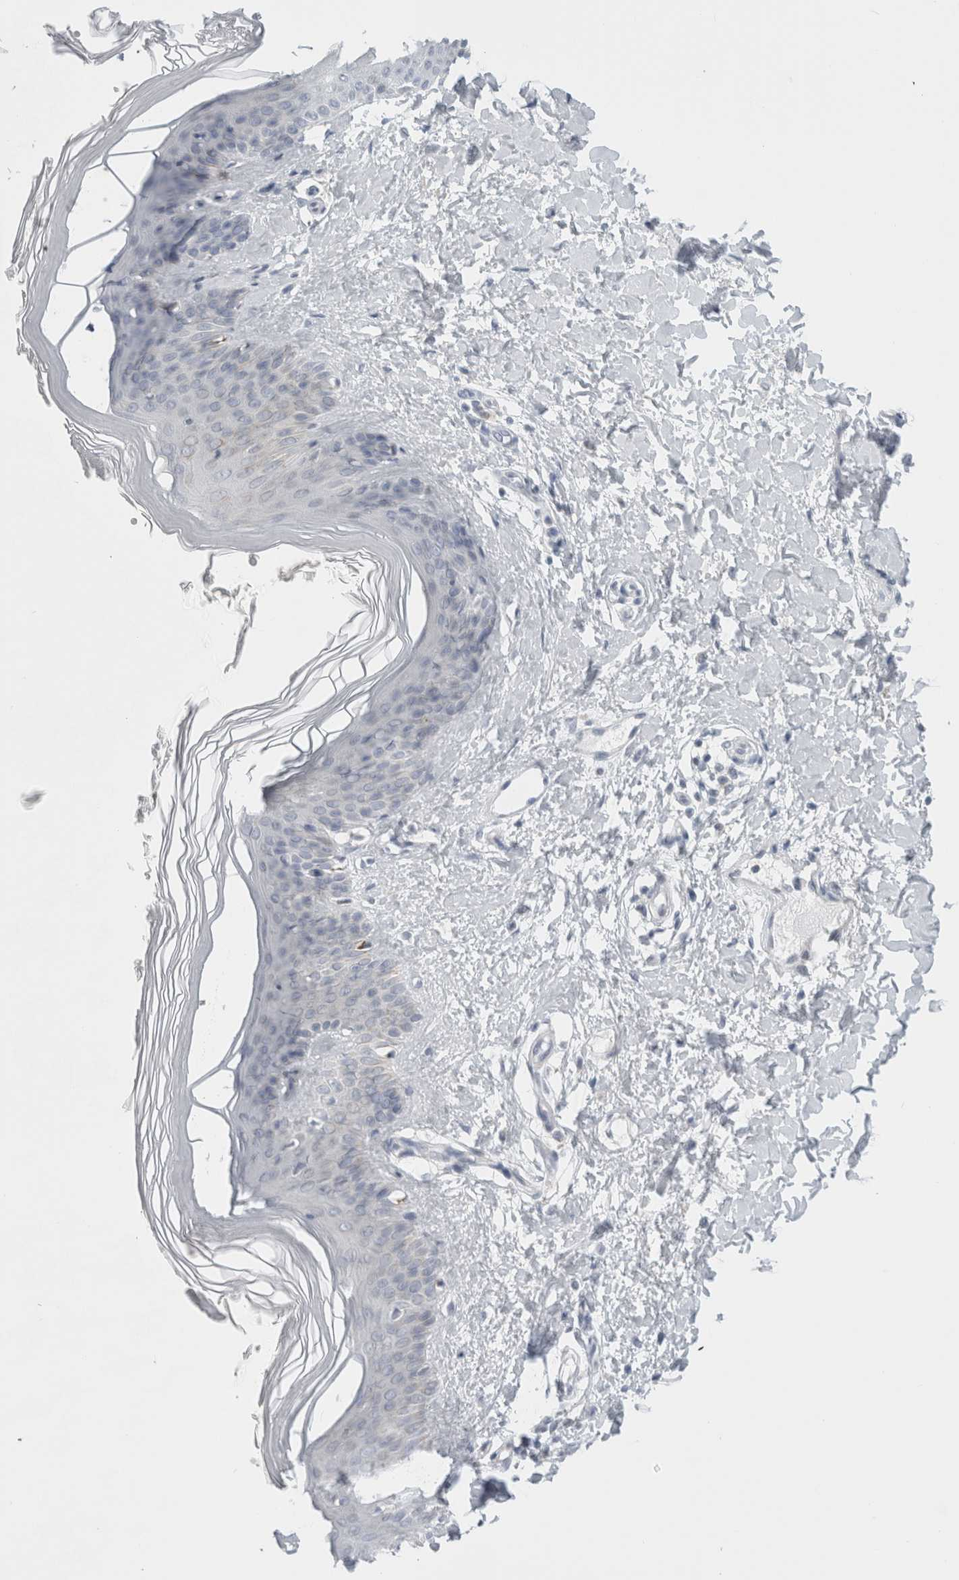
{"staining": {"intensity": "negative", "quantity": "none", "location": "none"}, "tissue": "skin", "cell_type": "Fibroblasts", "image_type": "normal", "snomed": [{"axis": "morphology", "description": "Normal tissue, NOS"}, {"axis": "morphology", "description": "Malignant melanoma, Metastatic site"}, {"axis": "topography", "description": "Skin"}], "caption": "IHC micrograph of benign skin: skin stained with DAB exhibits no significant protein expression in fibroblasts.", "gene": "FAHD1", "patient": {"sex": "male", "age": 41}}